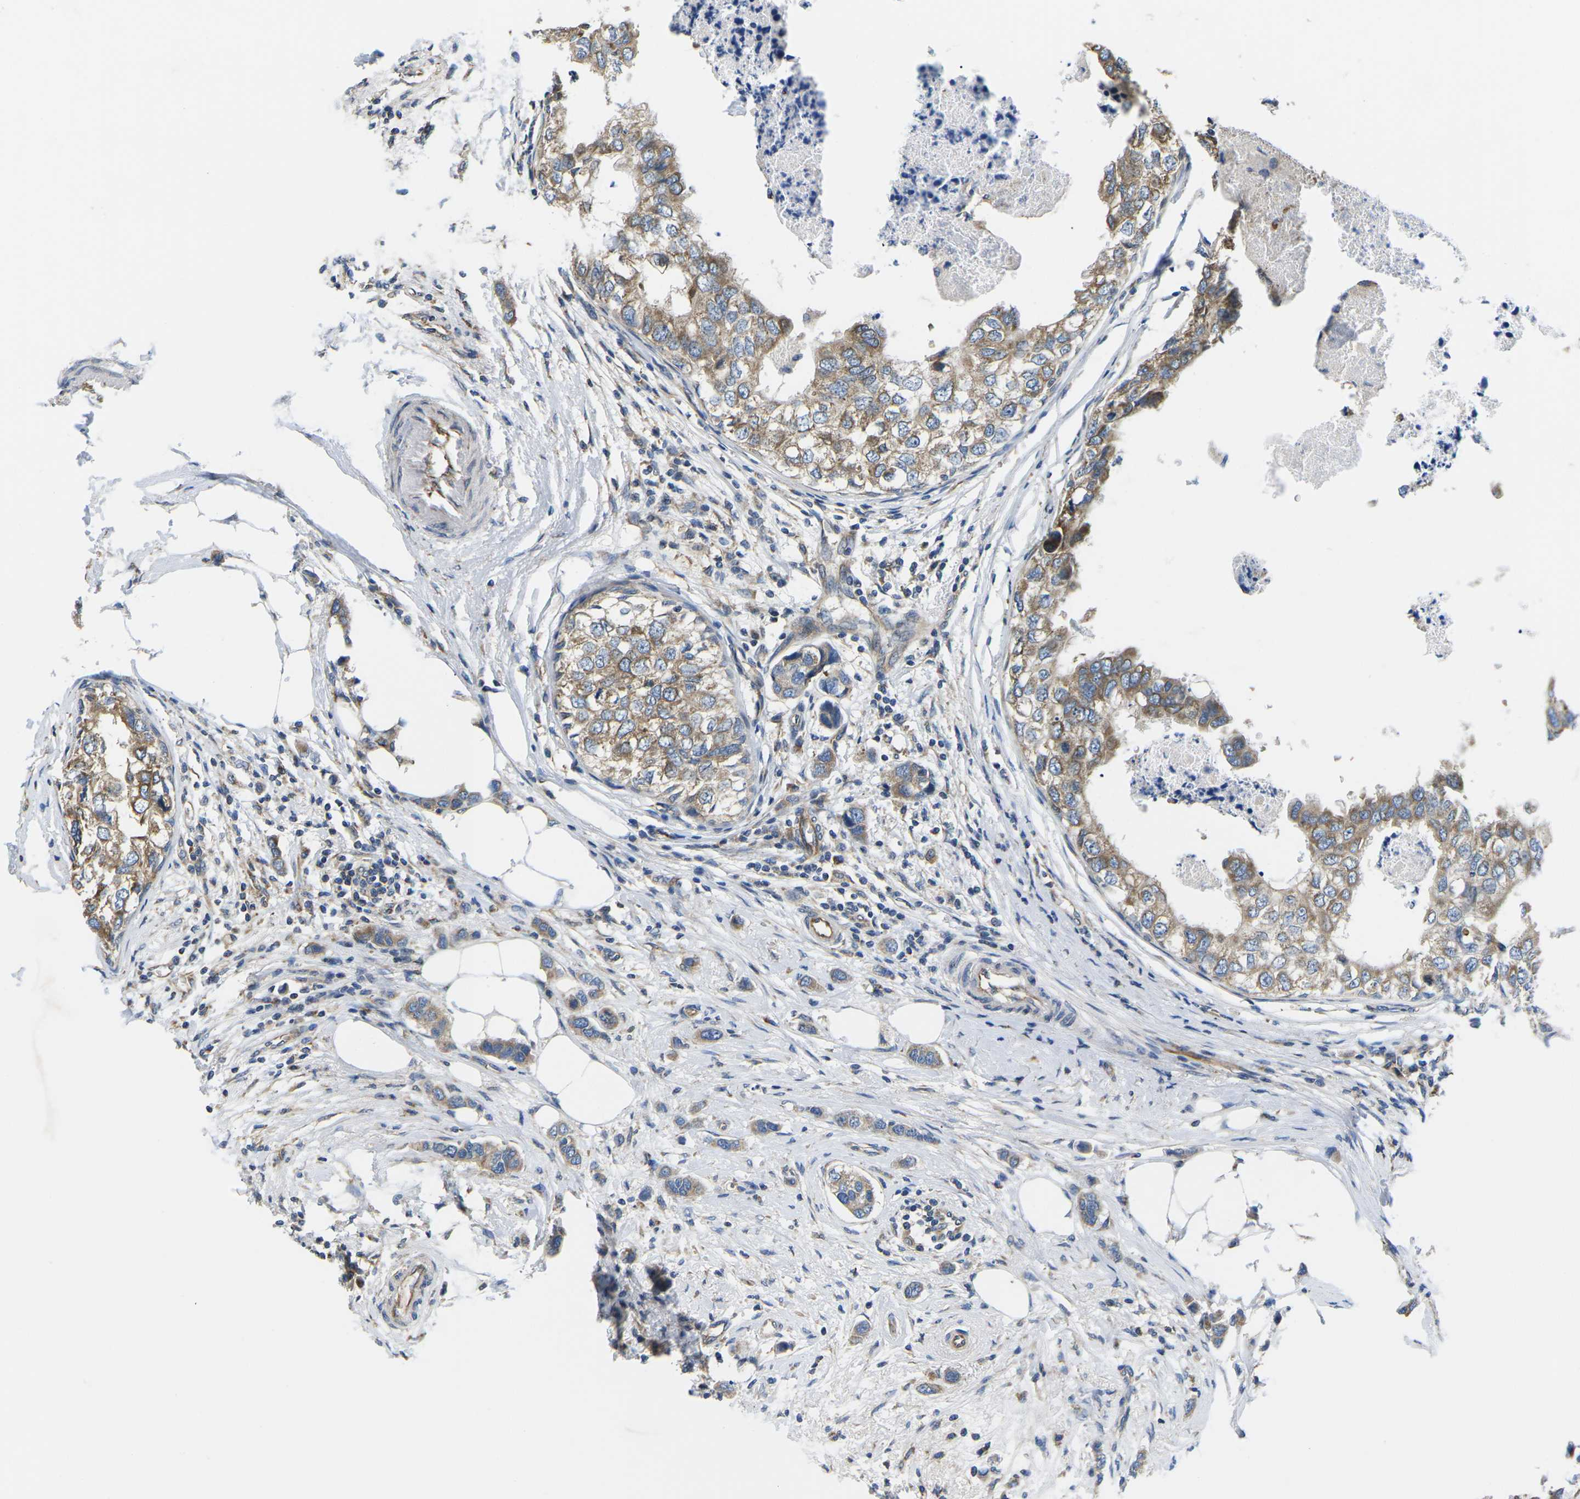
{"staining": {"intensity": "moderate", "quantity": ">75%", "location": "cytoplasmic/membranous"}, "tissue": "breast cancer", "cell_type": "Tumor cells", "image_type": "cancer", "snomed": [{"axis": "morphology", "description": "Duct carcinoma"}, {"axis": "topography", "description": "Breast"}], "caption": "A high-resolution micrograph shows immunohistochemistry staining of breast cancer (intraductal carcinoma), which displays moderate cytoplasmic/membranous expression in about >75% of tumor cells. The staining was performed using DAB, with brown indicating positive protein expression. Nuclei are stained blue with hematoxylin.", "gene": "TMEFF2", "patient": {"sex": "female", "age": 50}}